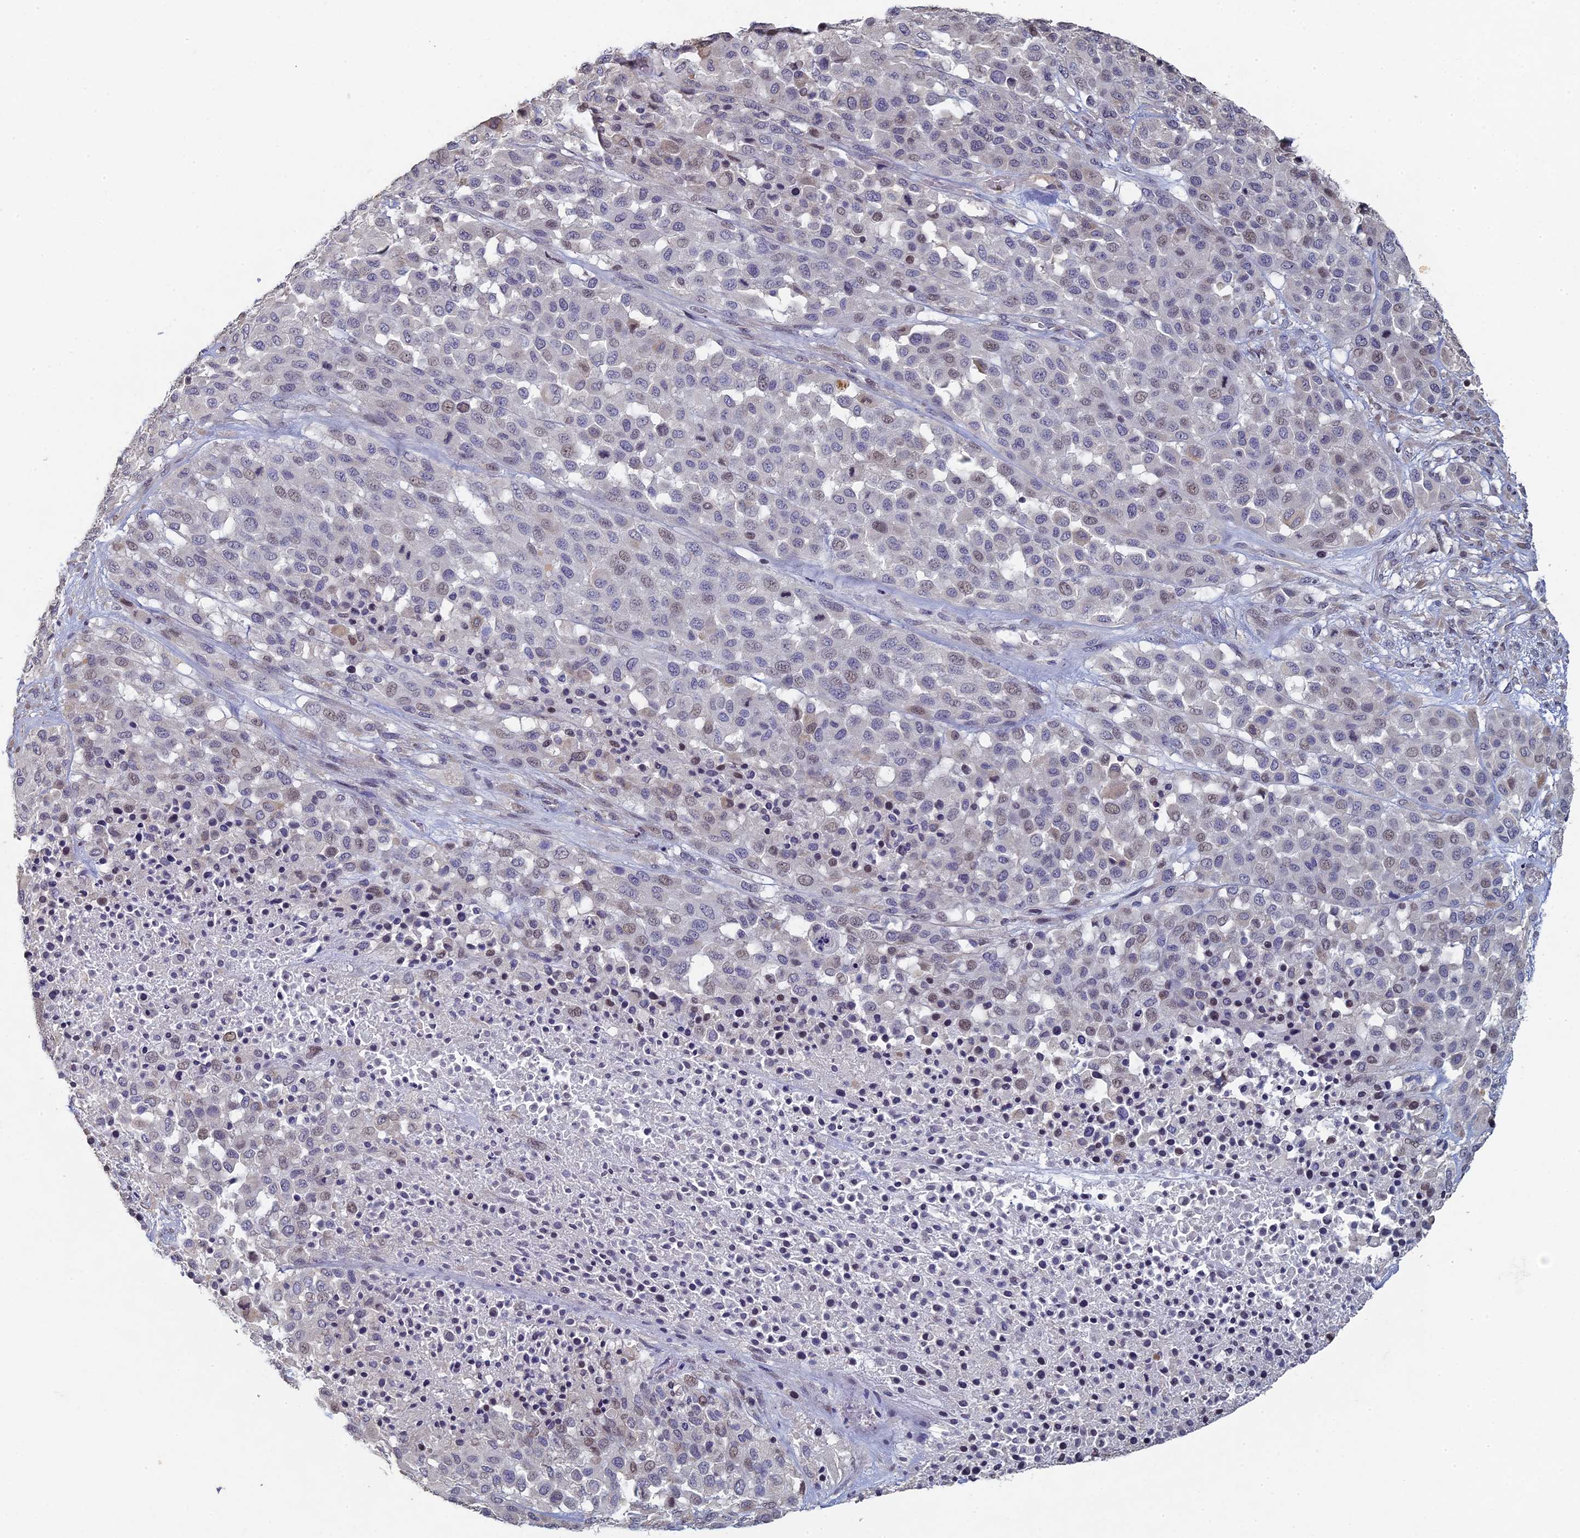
{"staining": {"intensity": "weak", "quantity": "<25%", "location": "nuclear"}, "tissue": "melanoma", "cell_type": "Tumor cells", "image_type": "cancer", "snomed": [{"axis": "morphology", "description": "Malignant melanoma, Metastatic site"}, {"axis": "topography", "description": "Skin"}], "caption": "Human melanoma stained for a protein using immunohistochemistry (IHC) shows no positivity in tumor cells.", "gene": "DIXDC1", "patient": {"sex": "female", "age": 81}}